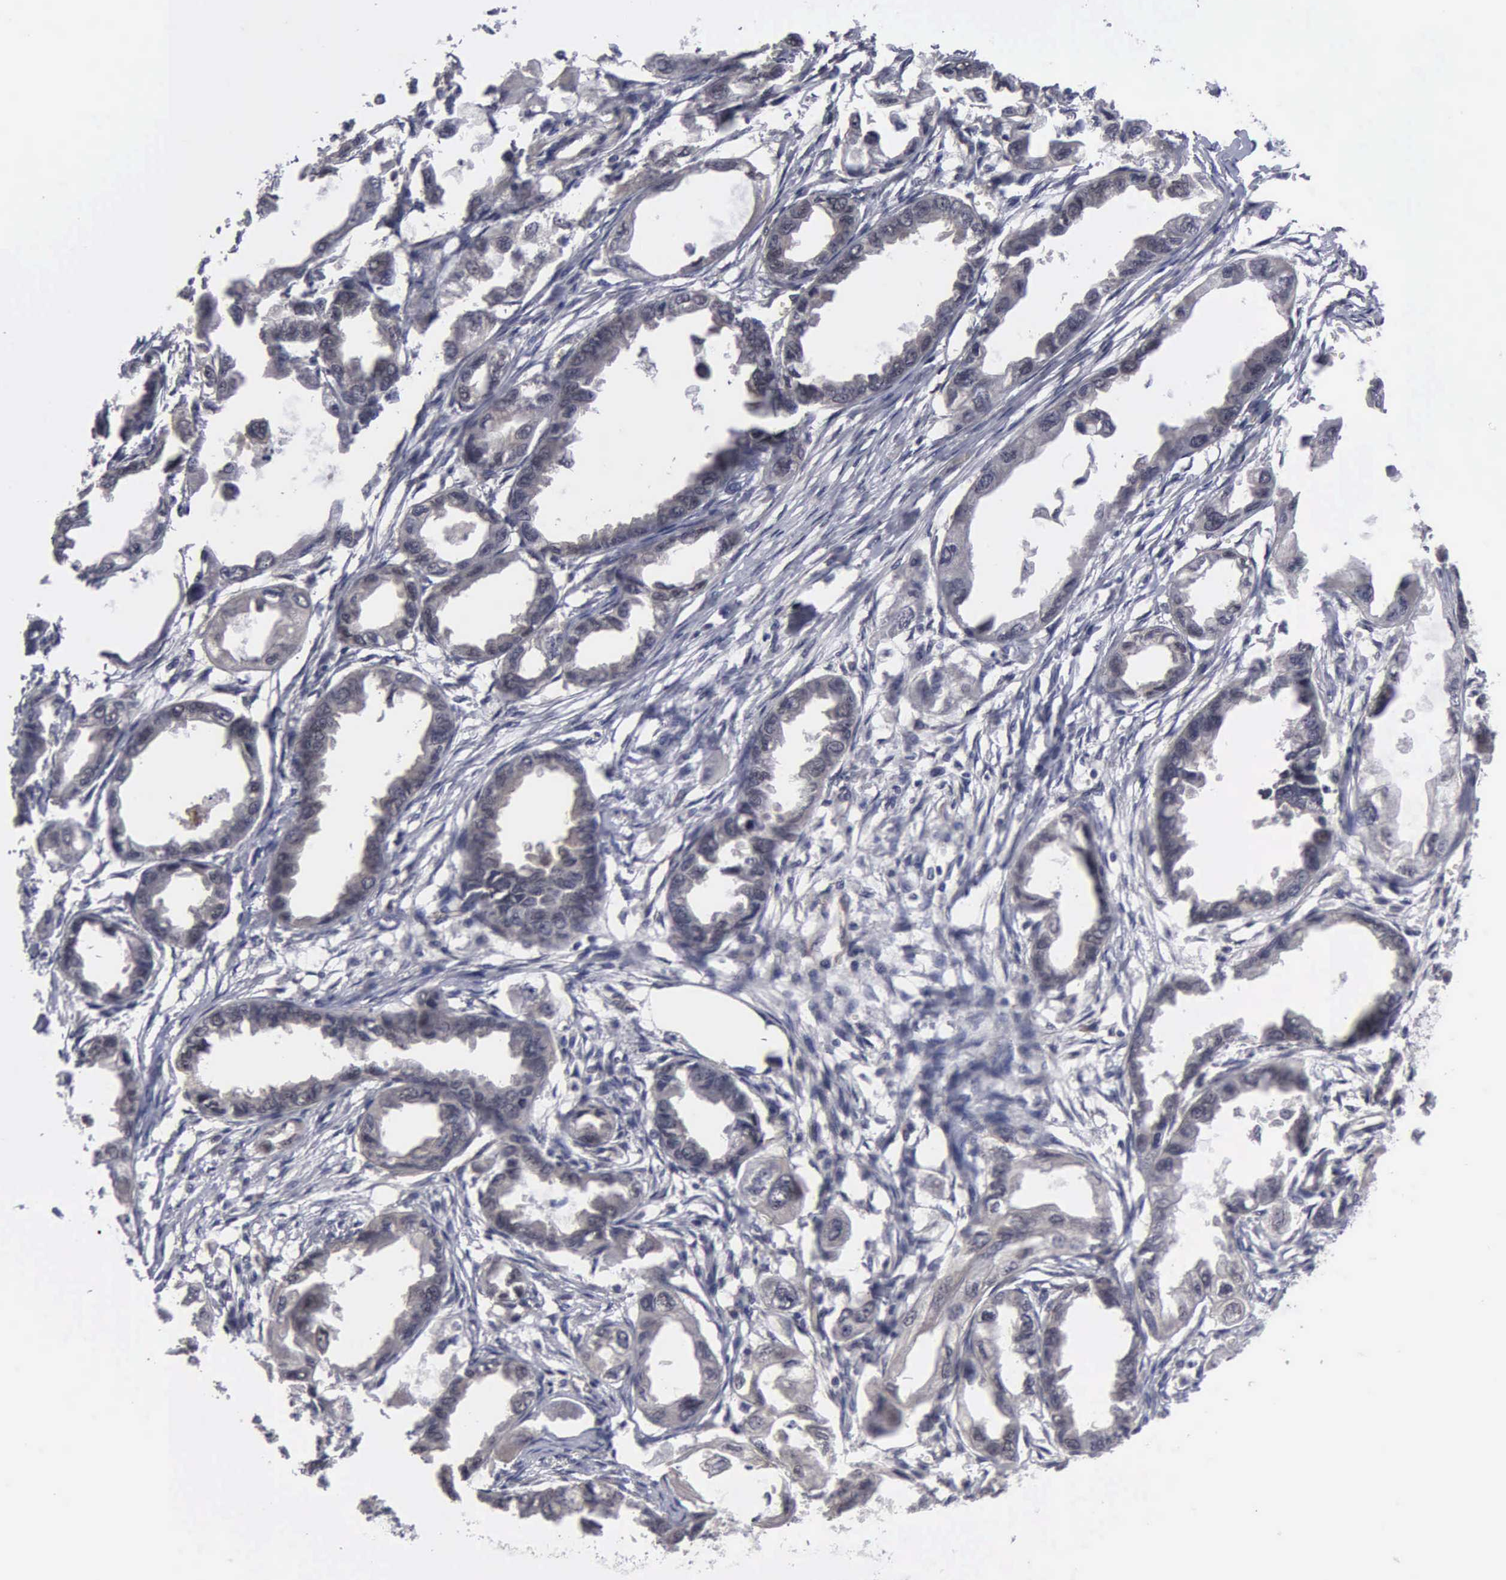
{"staining": {"intensity": "negative", "quantity": "none", "location": "none"}, "tissue": "endometrial cancer", "cell_type": "Tumor cells", "image_type": "cancer", "snomed": [{"axis": "morphology", "description": "Adenocarcinoma, NOS"}, {"axis": "topography", "description": "Endometrium"}], "caption": "Endometrial adenocarcinoma was stained to show a protein in brown. There is no significant staining in tumor cells. (Immunohistochemistry (ihc), brightfield microscopy, high magnification).", "gene": "ZBTB33", "patient": {"sex": "female", "age": 67}}